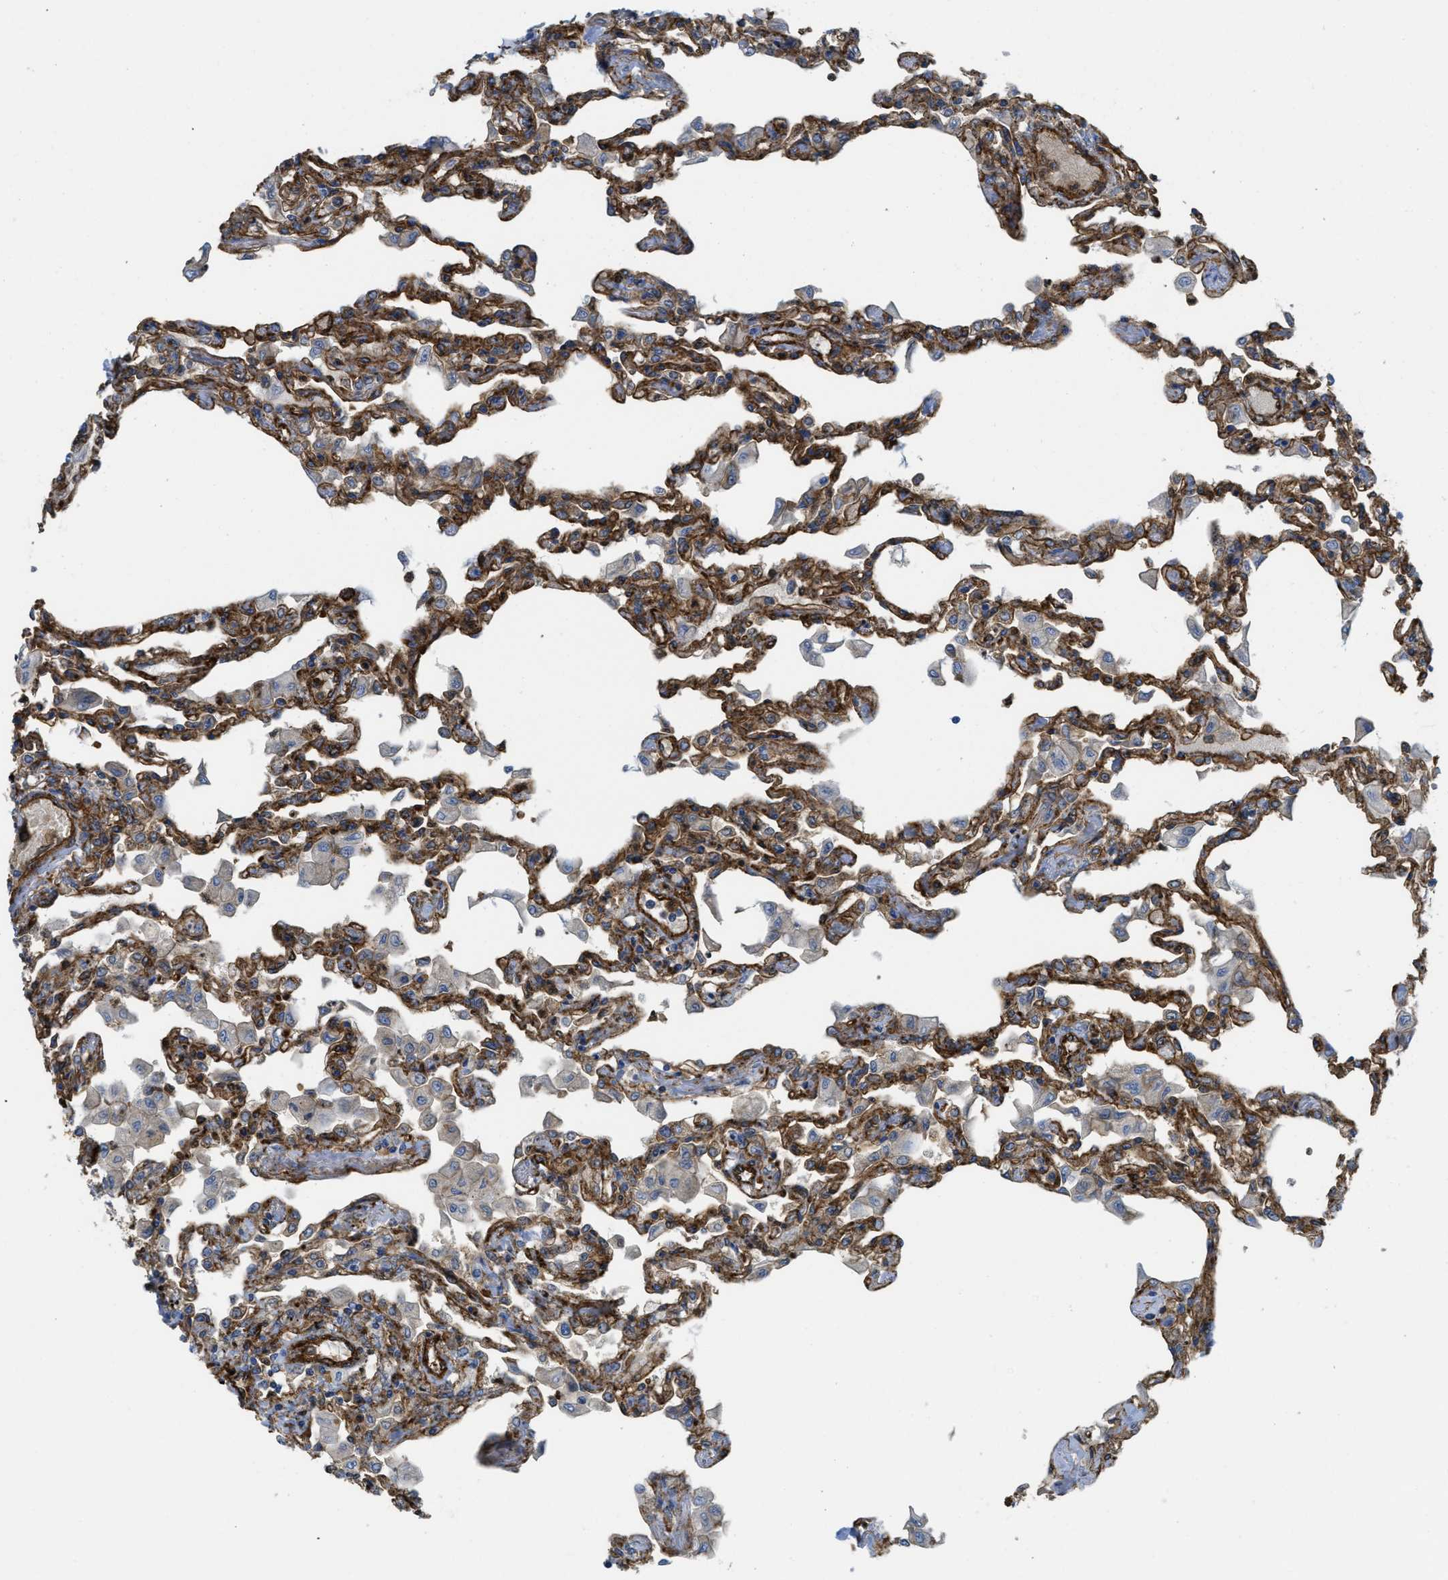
{"staining": {"intensity": "strong", "quantity": "25%-75%", "location": "cytoplasmic/membranous"}, "tissue": "lung", "cell_type": "Alveolar cells", "image_type": "normal", "snomed": [{"axis": "morphology", "description": "Normal tissue, NOS"}, {"axis": "topography", "description": "Bronchus"}, {"axis": "topography", "description": "Lung"}], "caption": "Immunohistochemical staining of normal lung shows high levels of strong cytoplasmic/membranous positivity in about 25%-75% of alveolar cells.", "gene": "HIP1", "patient": {"sex": "female", "age": 49}}